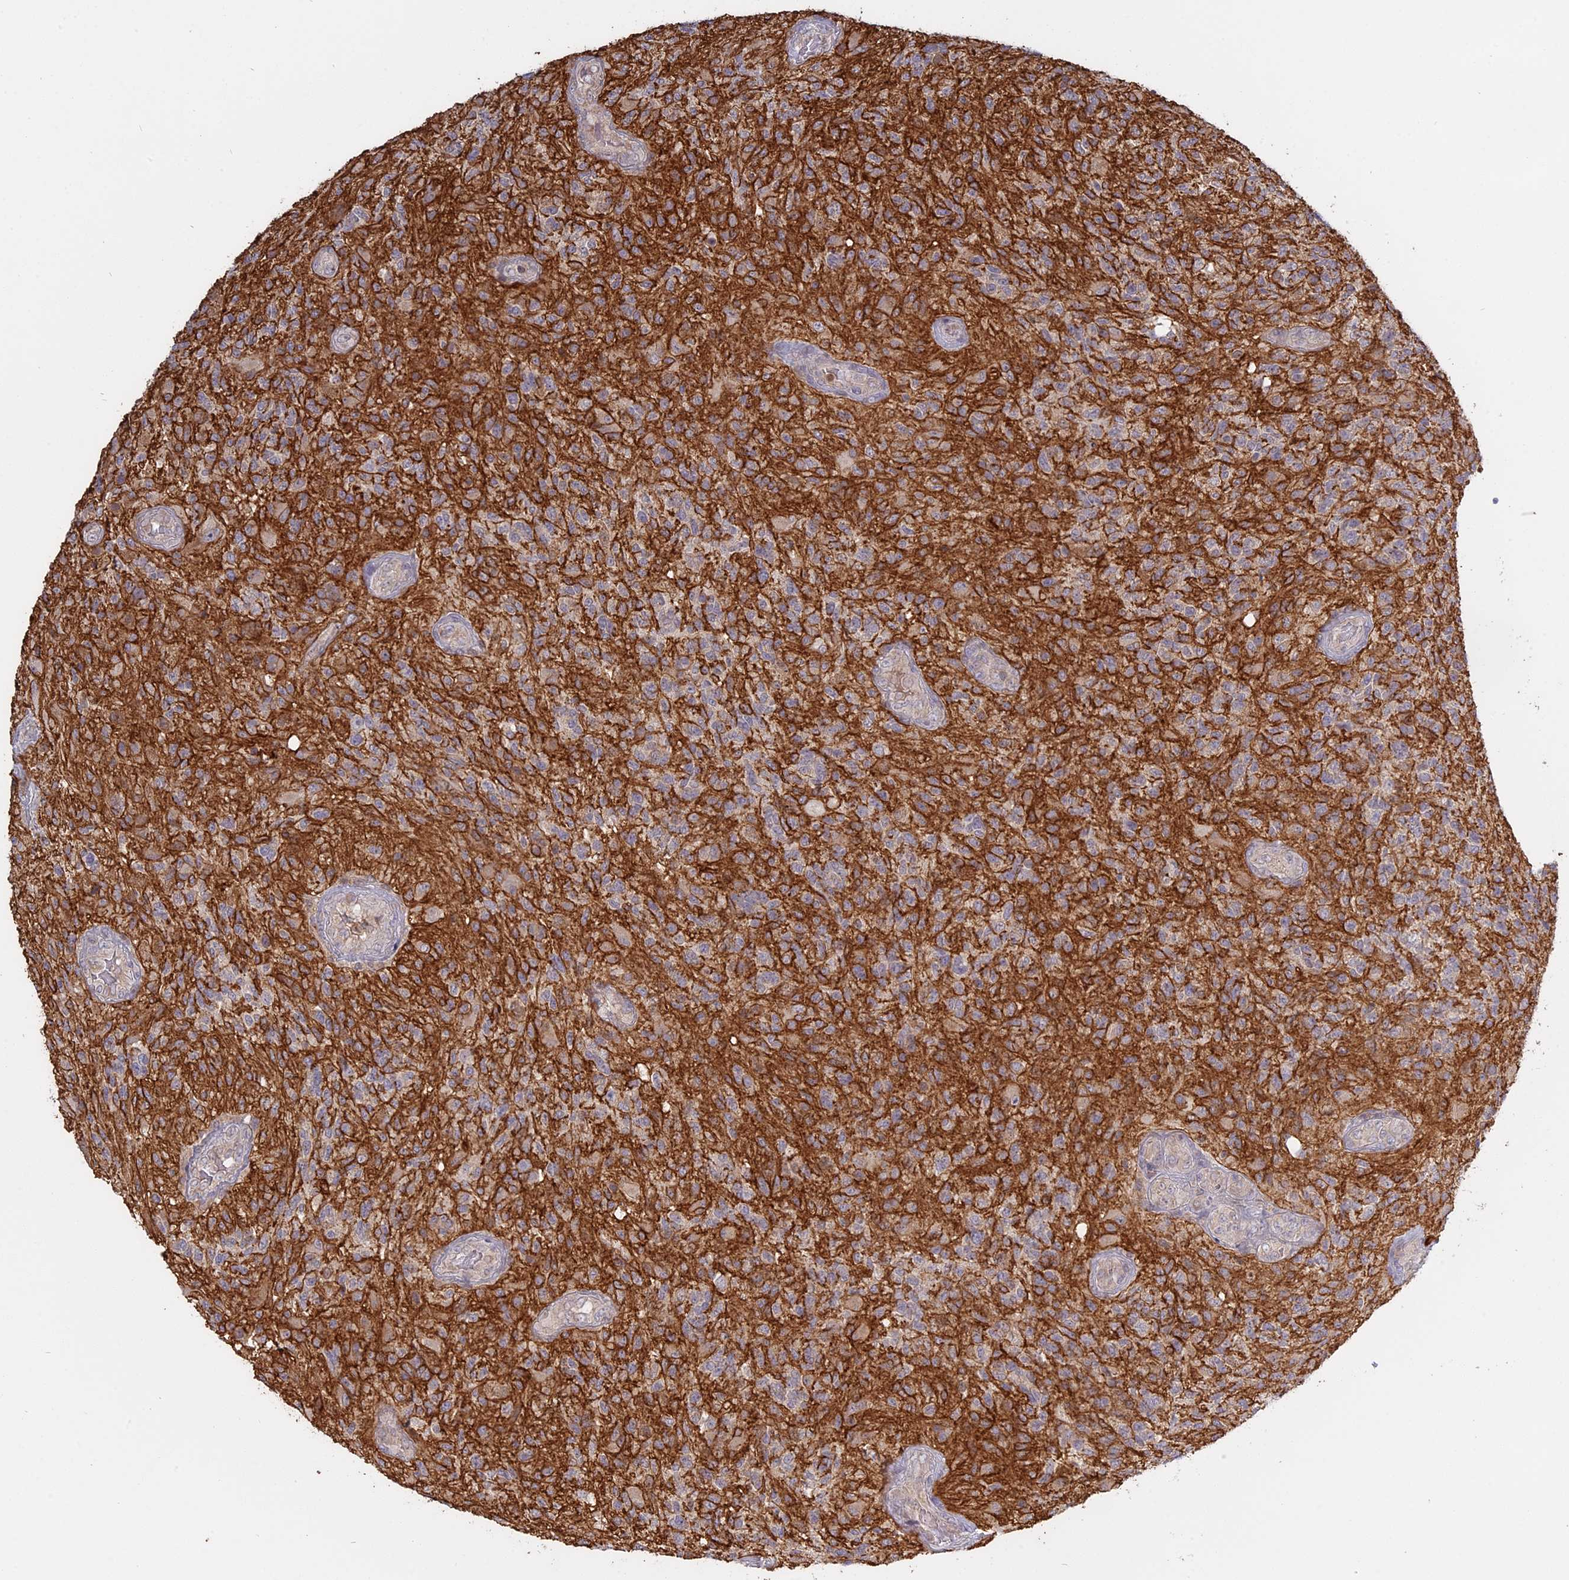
{"staining": {"intensity": "weak", "quantity": "<25%", "location": "cytoplasmic/membranous"}, "tissue": "glioma", "cell_type": "Tumor cells", "image_type": "cancer", "snomed": [{"axis": "morphology", "description": "Glioma, malignant, High grade"}, {"axis": "topography", "description": "Brain"}], "caption": "The image exhibits no significant staining in tumor cells of high-grade glioma (malignant).", "gene": "TMEM208", "patient": {"sex": "male", "age": 56}}